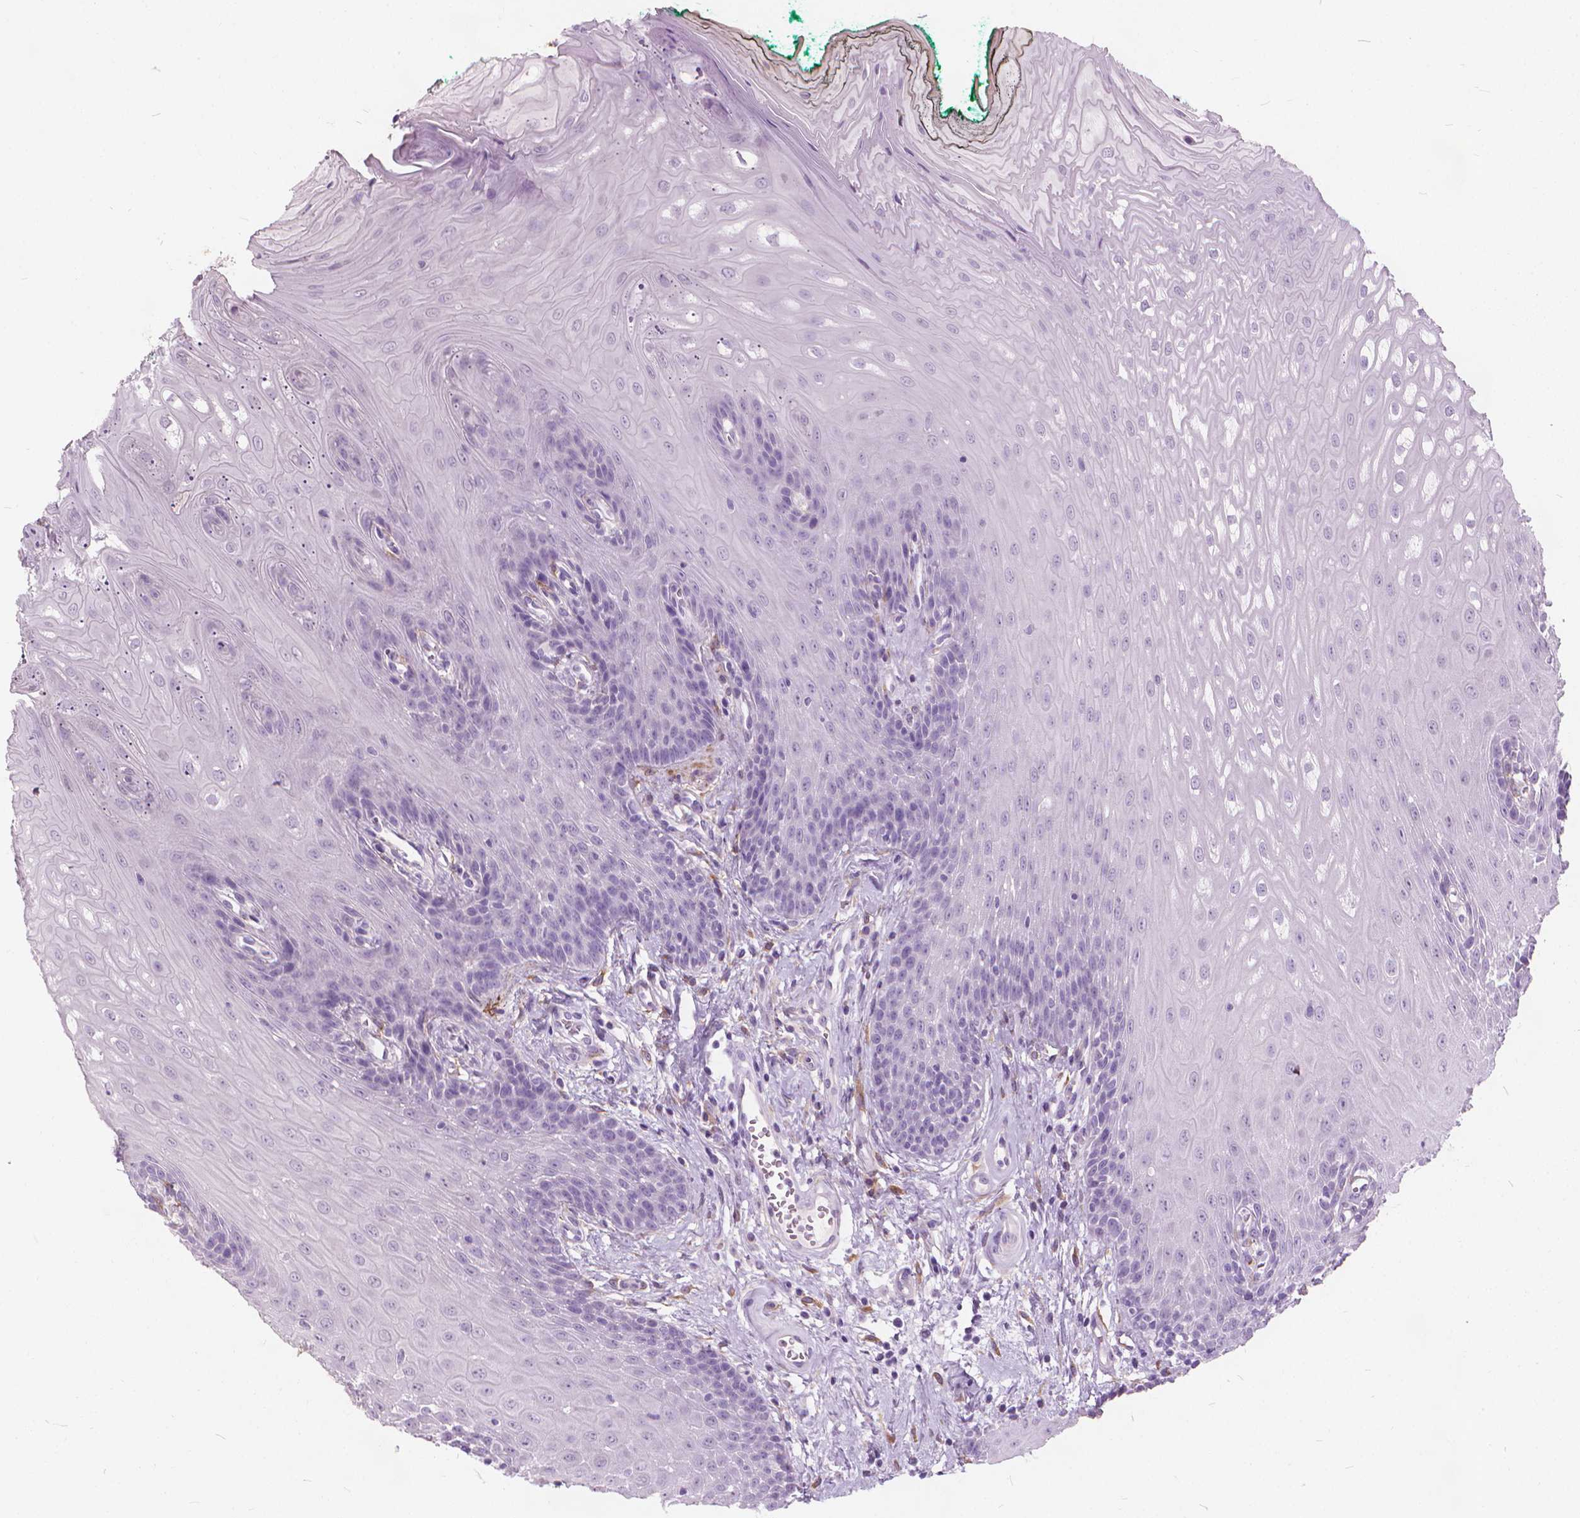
{"staining": {"intensity": "negative", "quantity": "none", "location": "none"}, "tissue": "oral mucosa", "cell_type": "Squamous epithelial cells", "image_type": "normal", "snomed": [{"axis": "morphology", "description": "Normal tissue, NOS"}, {"axis": "topography", "description": "Oral tissue"}], "caption": "This is an immunohistochemistry (IHC) micrograph of benign human oral mucosa. There is no expression in squamous epithelial cells.", "gene": "DNM1", "patient": {"sex": "female", "age": 68}}